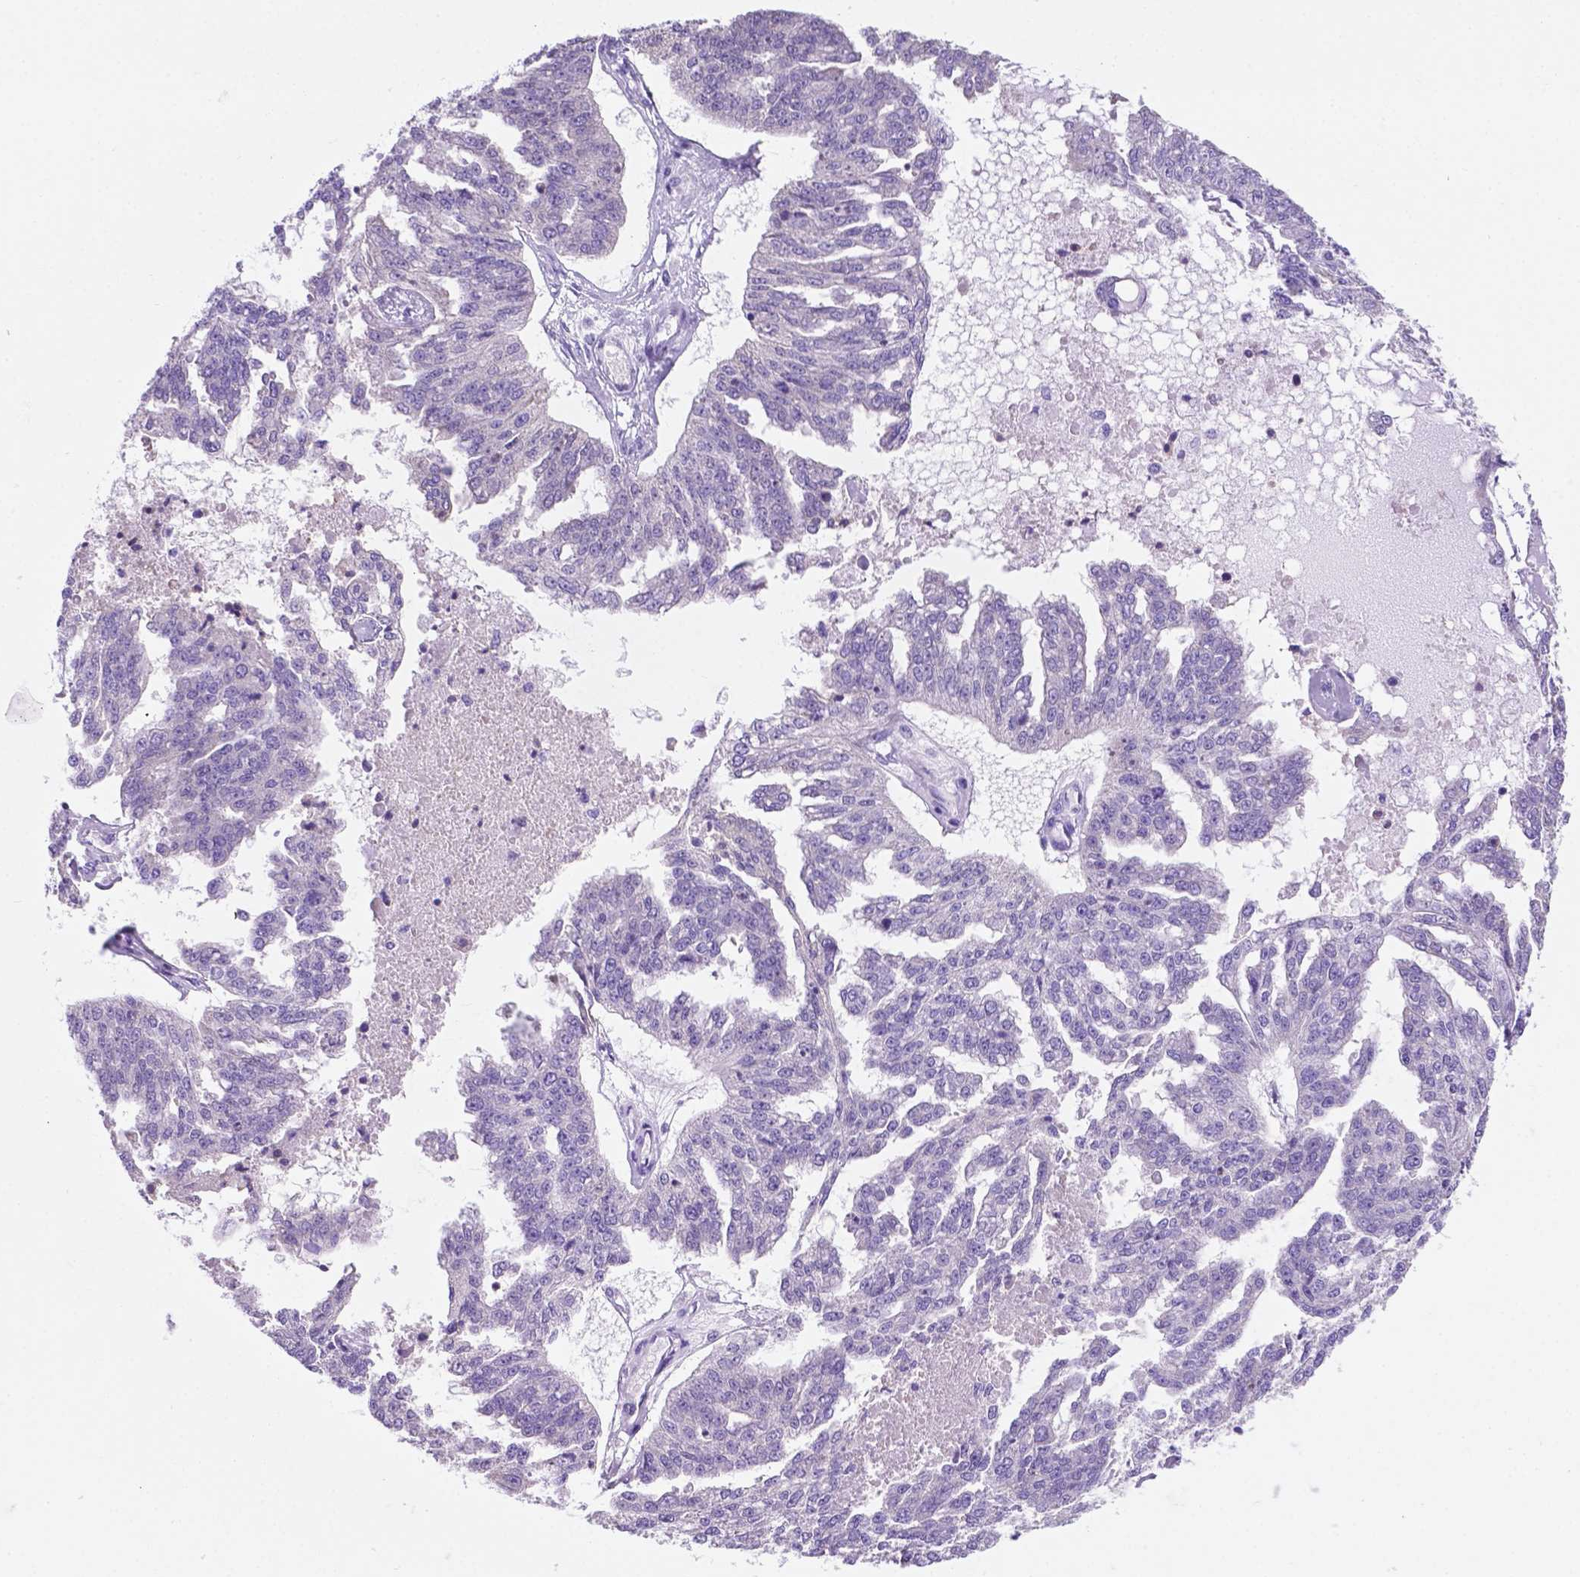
{"staining": {"intensity": "negative", "quantity": "none", "location": "none"}, "tissue": "ovarian cancer", "cell_type": "Tumor cells", "image_type": "cancer", "snomed": [{"axis": "morphology", "description": "Cystadenocarcinoma, serous, NOS"}, {"axis": "topography", "description": "Ovary"}], "caption": "A photomicrograph of human ovarian cancer is negative for staining in tumor cells.", "gene": "TMEM210", "patient": {"sex": "female", "age": 58}}